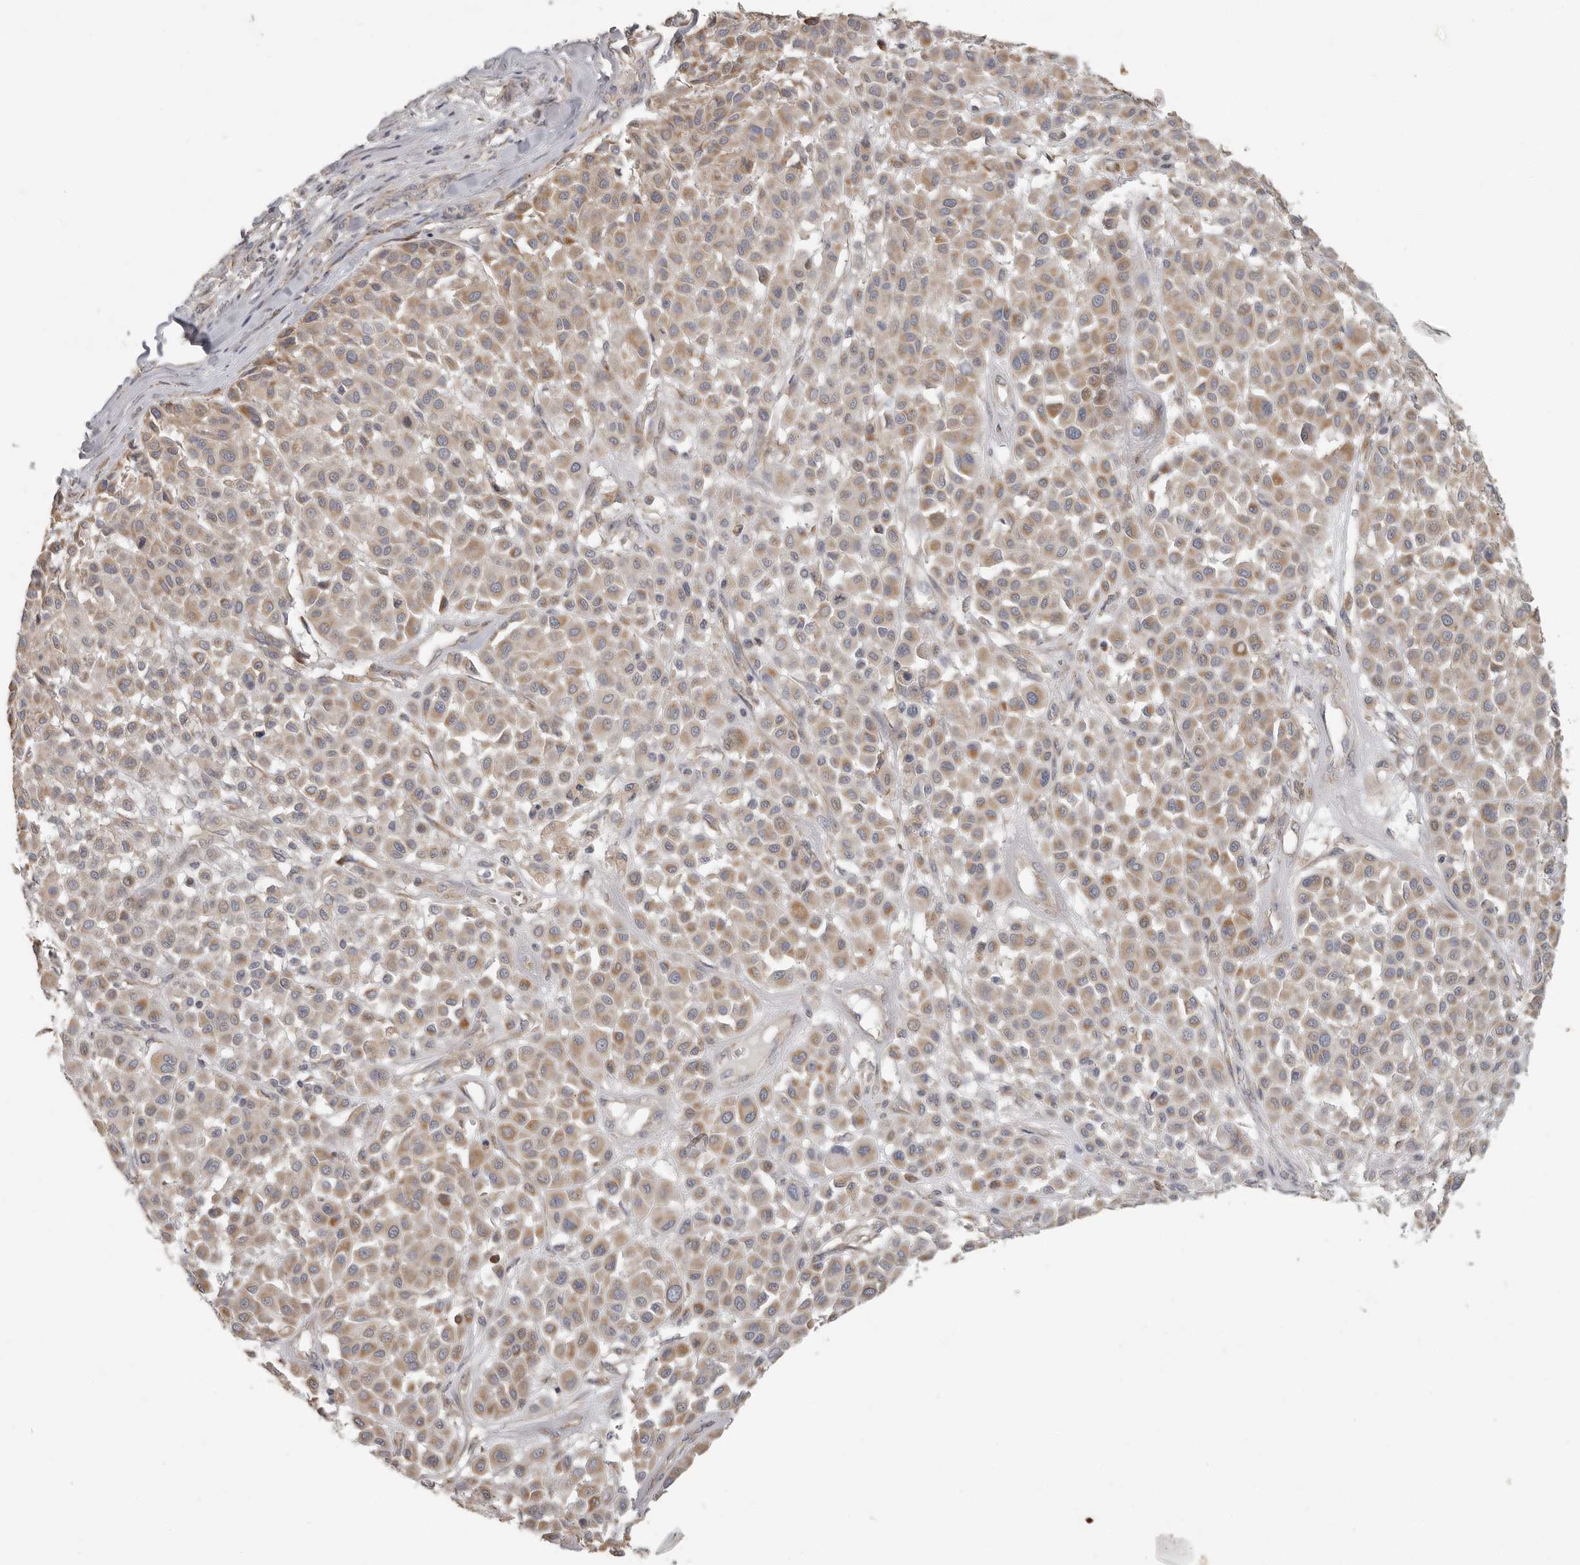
{"staining": {"intensity": "moderate", "quantity": ">75%", "location": "cytoplasmic/membranous"}, "tissue": "melanoma", "cell_type": "Tumor cells", "image_type": "cancer", "snomed": [{"axis": "morphology", "description": "Malignant melanoma, Metastatic site"}, {"axis": "topography", "description": "Soft tissue"}], "caption": "There is medium levels of moderate cytoplasmic/membranous staining in tumor cells of melanoma, as demonstrated by immunohistochemical staining (brown color).", "gene": "UNK", "patient": {"sex": "male", "age": 41}}